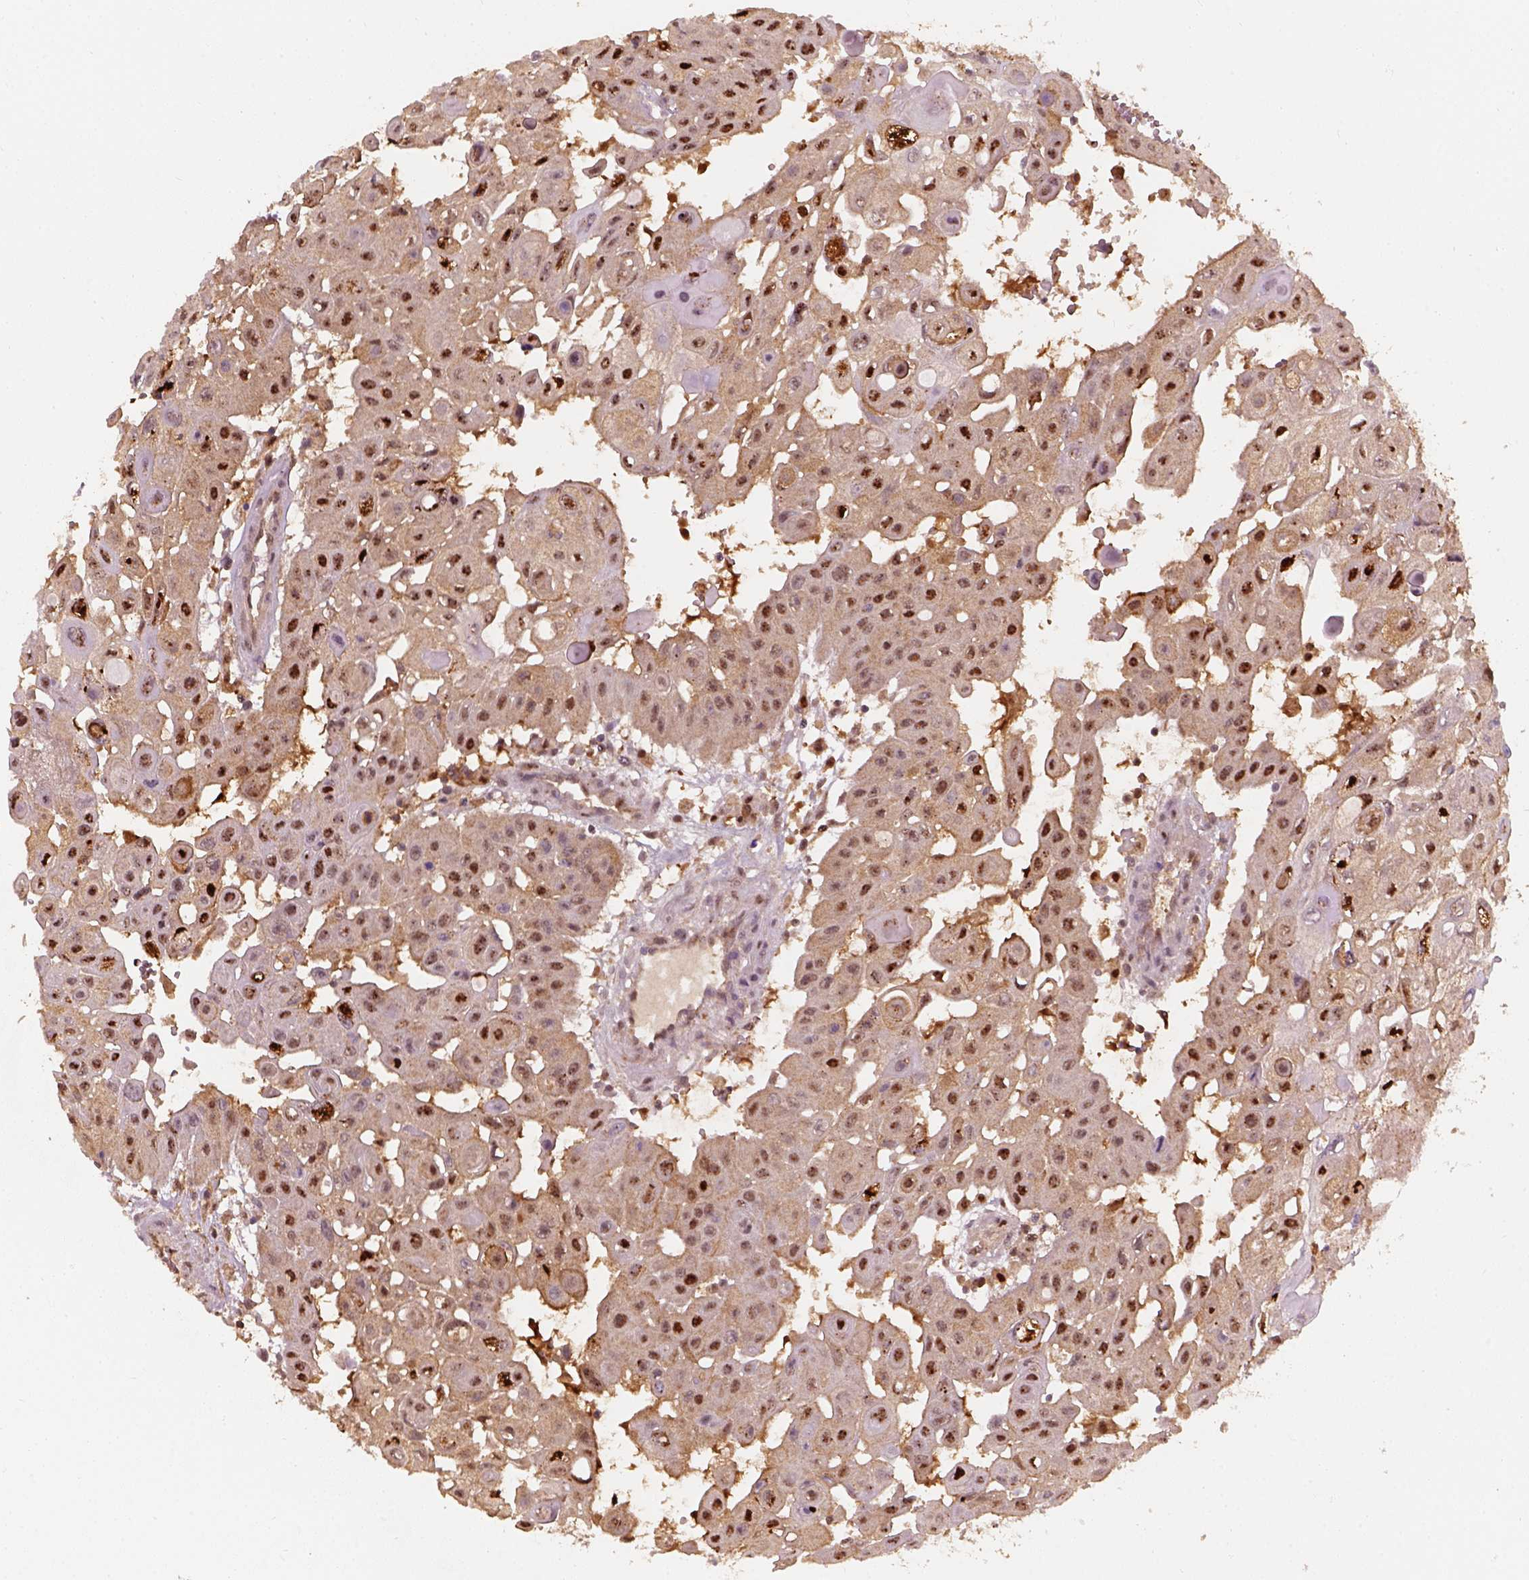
{"staining": {"intensity": "strong", "quantity": "25%-75%", "location": "nuclear"}, "tissue": "head and neck cancer", "cell_type": "Tumor cells", "image_type": "cancer", "snomed": [{"axis": "morphology", "description": "Adenocarcinoma, NOS"}, {"axis": "topography", "description": "Head-Neck"}], "caption": "High-power microscopy captured an immunohistochemistry histopathology image of head and neck cancer, revealing strong nuclear staining in approximately 25%-75% of tumor cells.", "gene": "SQSTM1", "patient": {"sex": "male", "age": 73}}